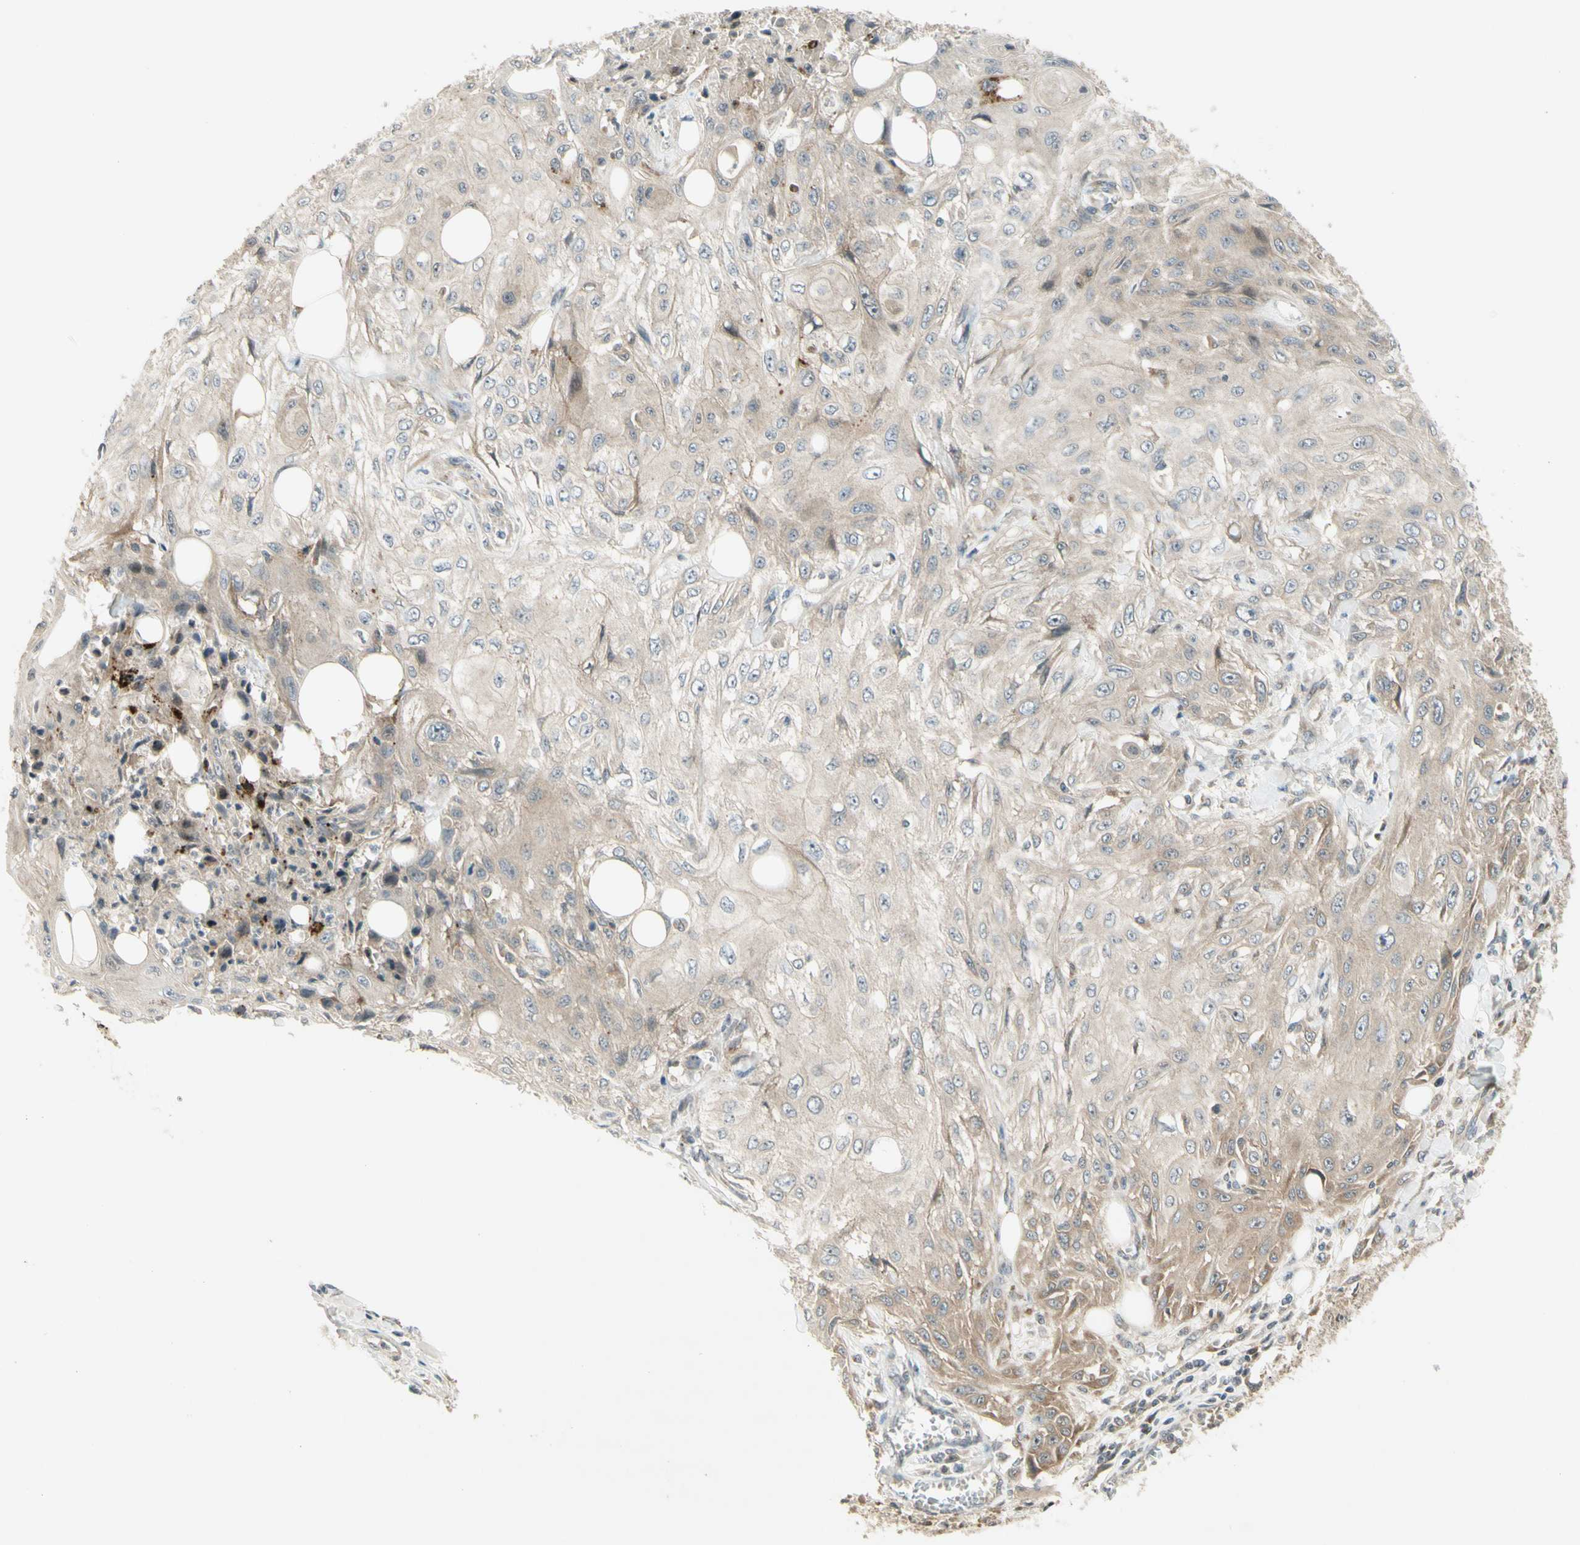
{"staining": {"intensity": "weak", "quantity": "25%-75%", "location": "cytoplasmic/membranous"}, "tissue": "skin cancer", "cell_type": "Tumor cells", "image_type": "cancer", "snomed": [{"axis": "morphology", "description": "Squamous cell carcinoma, NOS"}, {"axis": "topography", "description": "Skin"}], "caption": "Skin squamous cell carcinoma was stained to show a protein in brown. There is low levels of weak cytoplasmic/membranous expression in approximately 25%-75% of tumor cells.", "gene": "ETF1", "patient": {"sex": "male", "age": 75}}